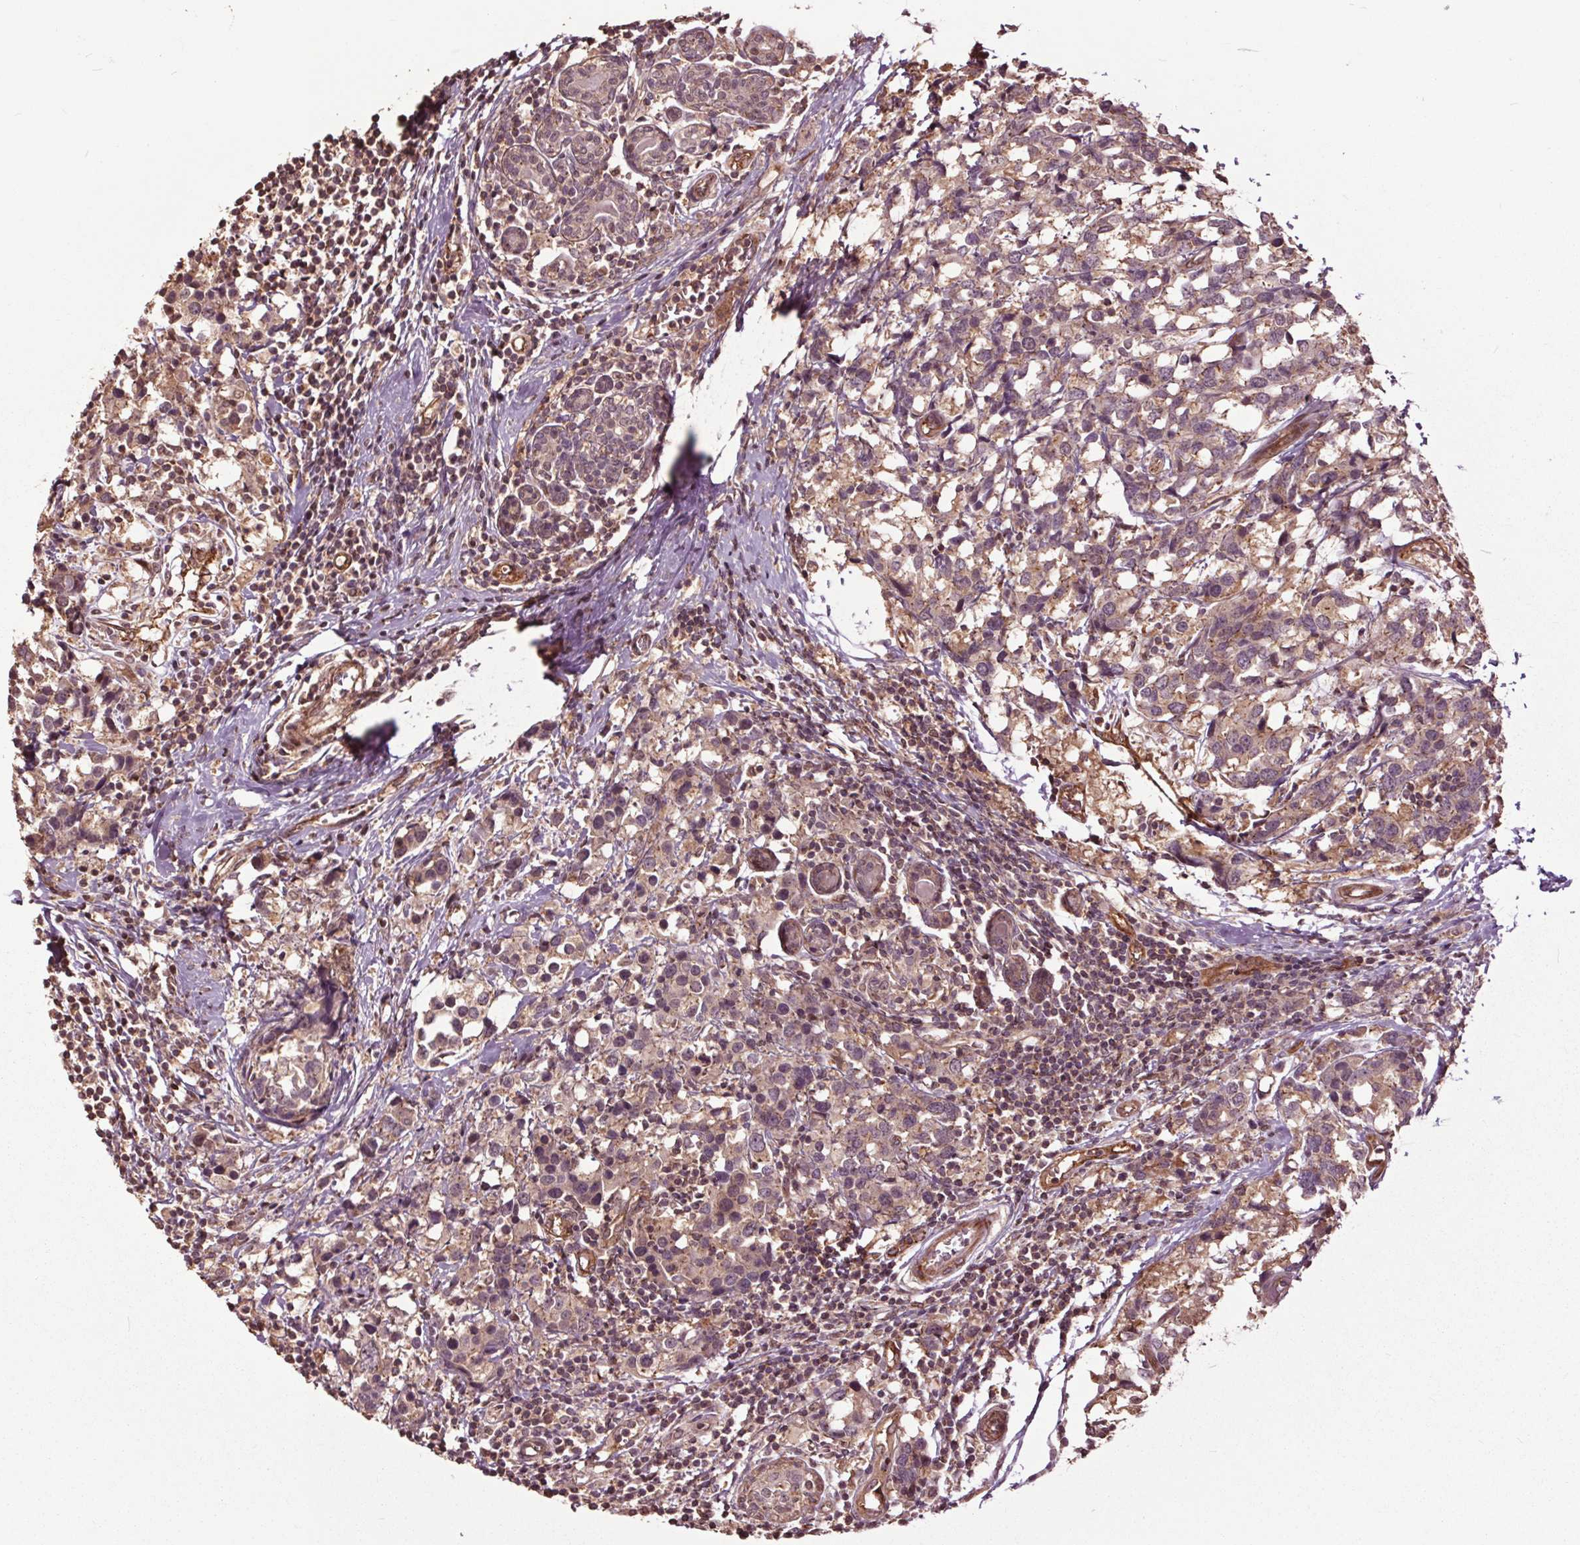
{"staining": {"intensity": "weak", "quantity": ">75%", "location": "cytoplasmic/membranous"}, "tissue": "breast cancer", "cell_type": "Tumor cells", "image_type": "cancer", "snomed": [{"axis": "morphology", "description": "Lobular carcinoma"}, {"axis": "topography", "description": "Breast"}], "caption": "Breast cancer (lobular carcinoma) tissue displays weak cytoplasmic/membranous expression in about >75% of tumor cells, visualized by immunohistochemistry.", "gene": "CEP95", "patient": {"sex": "female", "age": 59}}